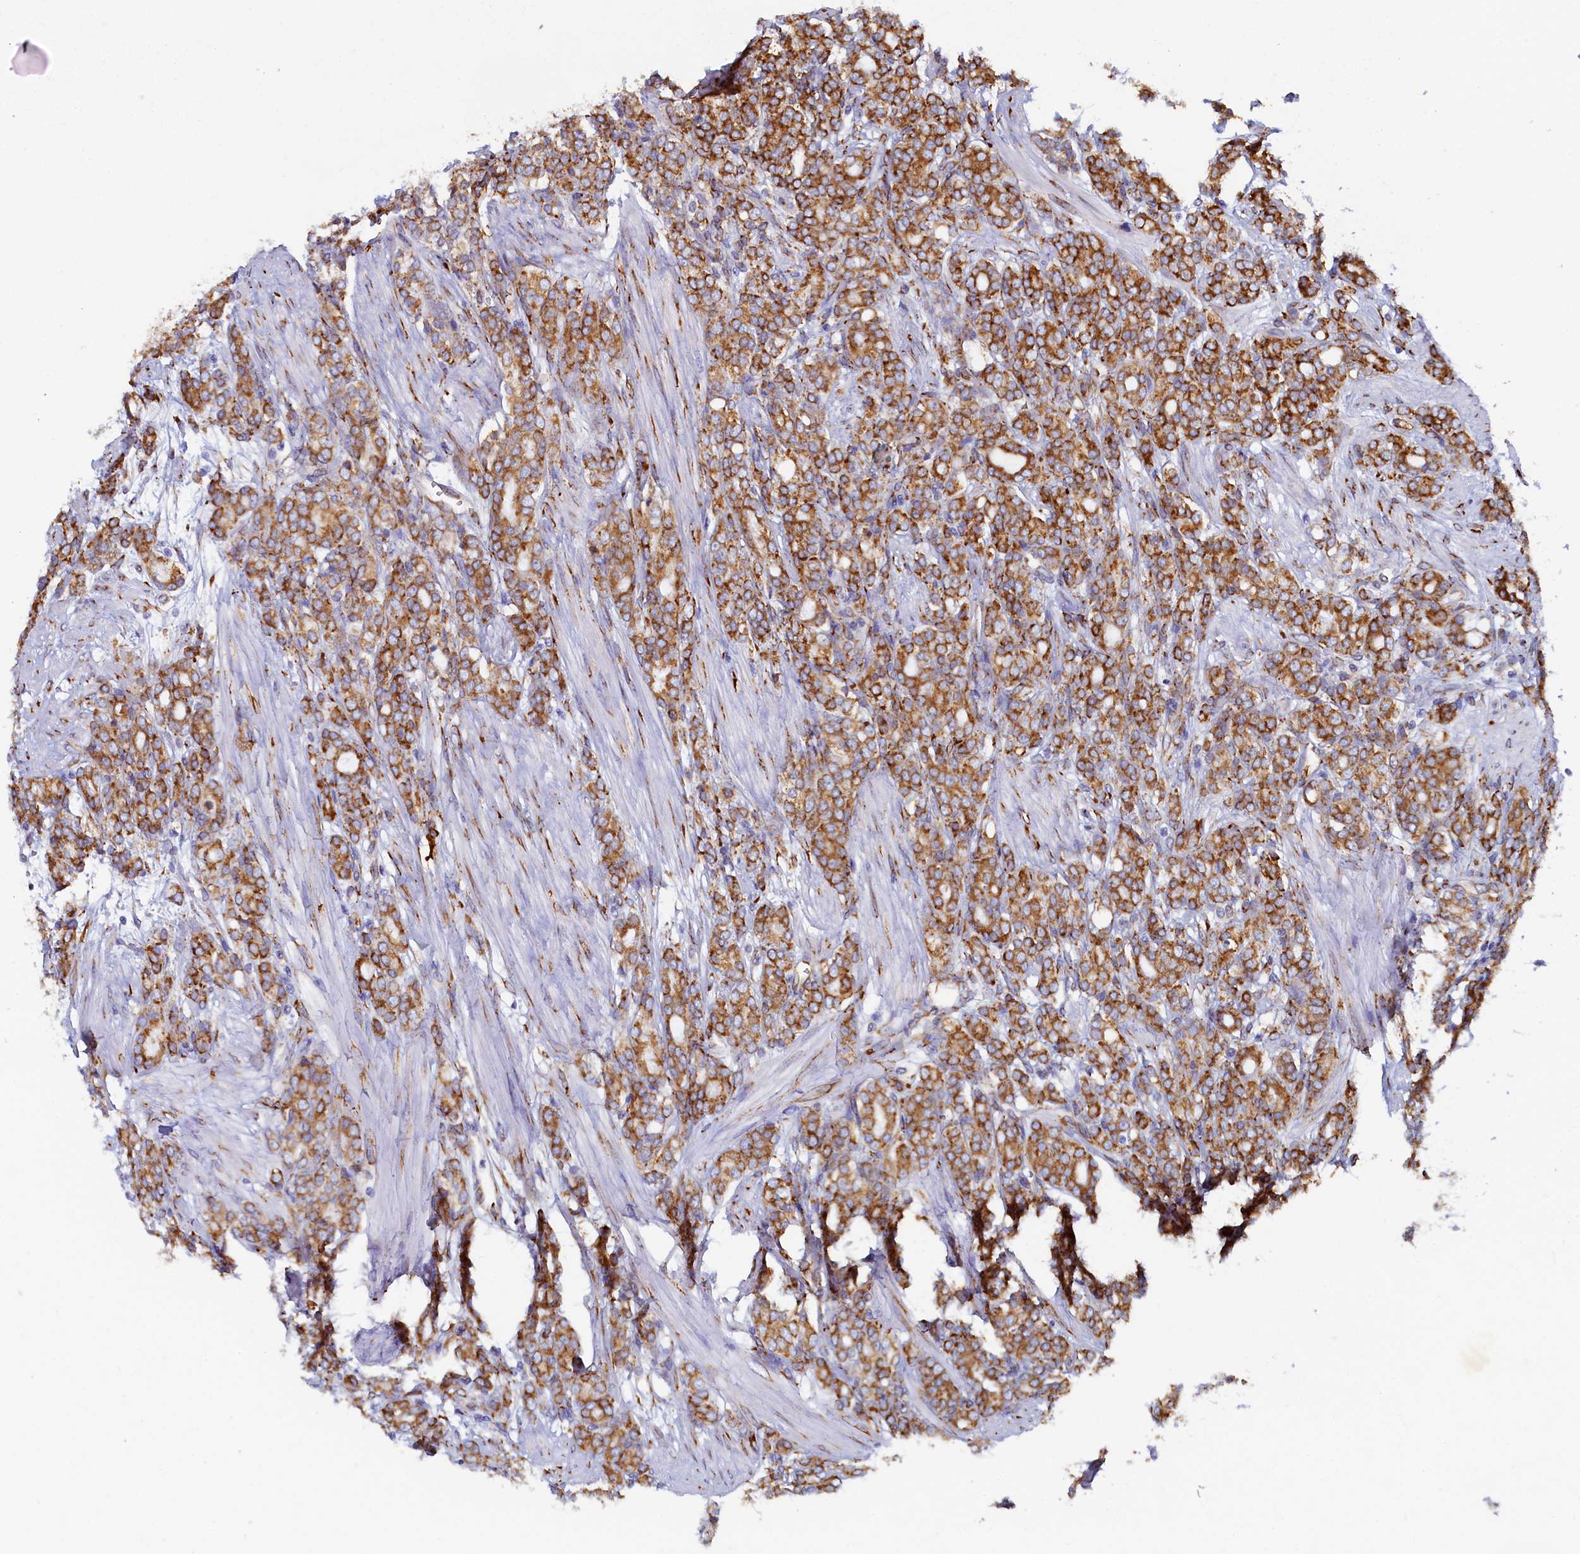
{"staining": {"intensity": "strong", "quantity": ">75%", "location": "cytoplasmic/membranous"}, "tissue": "prostate cancer", "cell_type": "Tumor cells", "image_type": "cancer", "snomed": [{"axis": "morphology", "description": "Adenocarcinoma, High grade"}, {"axis": "topography", "description": "Prostate"}], "caption": "High-magnification brightfield microscopy of prostate adenocarcinoma (high-grade) stained with DAB (brown) and counterstained with hematoxylin (blue). tumor cells exhibit strong cytoplasmic/membranous positivity is appreciated in about>75% of cells. (Stains: DAB (3,3'-diaminobenzidine) in brown, nuclei in blue, Microscopy: brightfield microscopy at high magnification).", "gene": "TMEM18", "patient": {"sex": "male", "age": 62}}